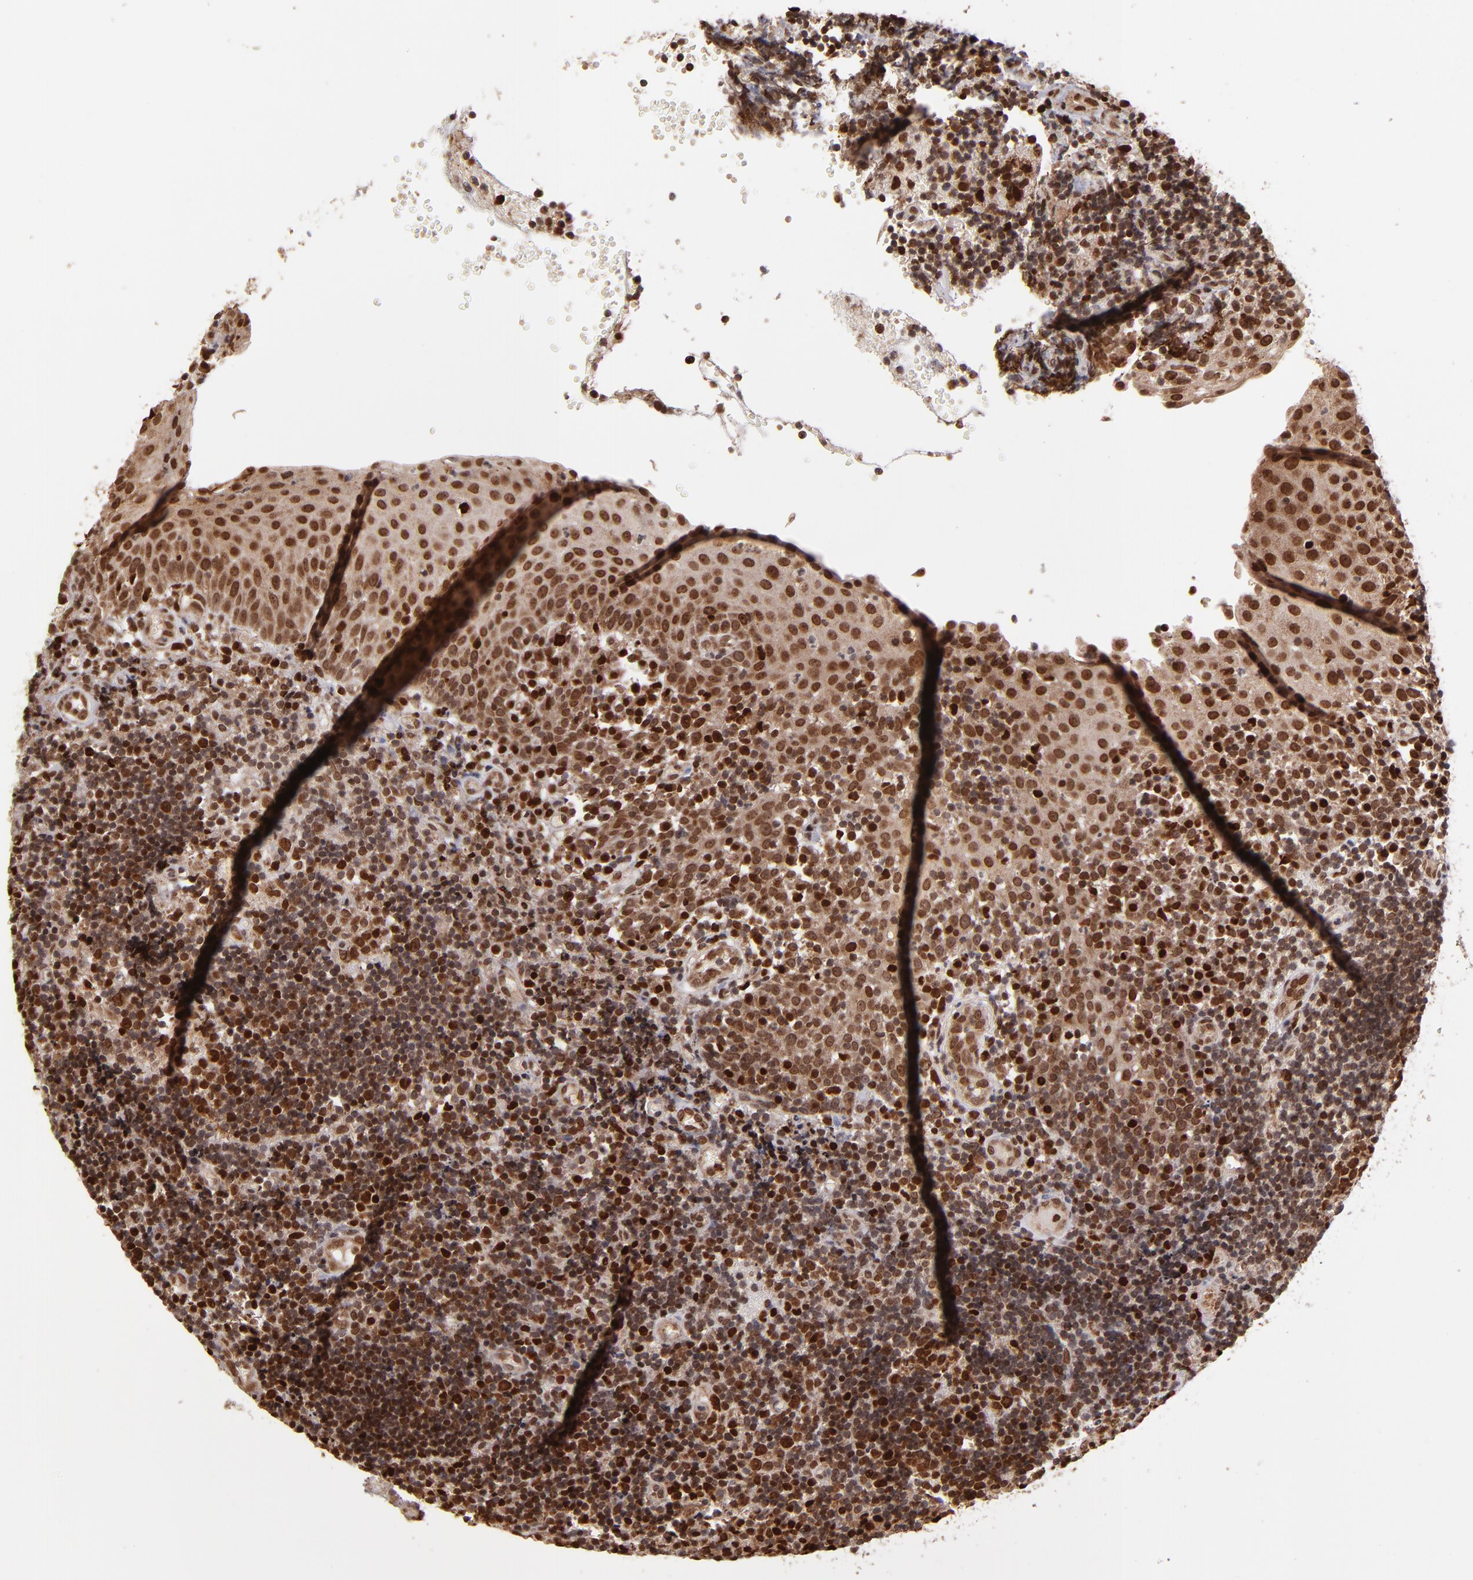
{"staining": {"intensity": "strong", "quantity": ">75%", "location": "nuclear"}, "tissue": "tonsil", "cell_type": "Germinal center cells", "image_type": "normal", "snomed": [{"axis": "morphology", "description": "Normal tissue, NOS"}, {"axis": "topography", "description": "Tonsil"}], "caption": "Tonsil was stained to show a protein in brown. There is high levels of strong nuclear positivity in approximately >75% of germinal center cells. The staining was performed using DAB to visualize the protein expression in brown, while the nuclei were stained in blue with hematoxylin (Magnification: 20x).", "gene": "TOP1MT", "patient": {"sex": "female", "age": 40}}